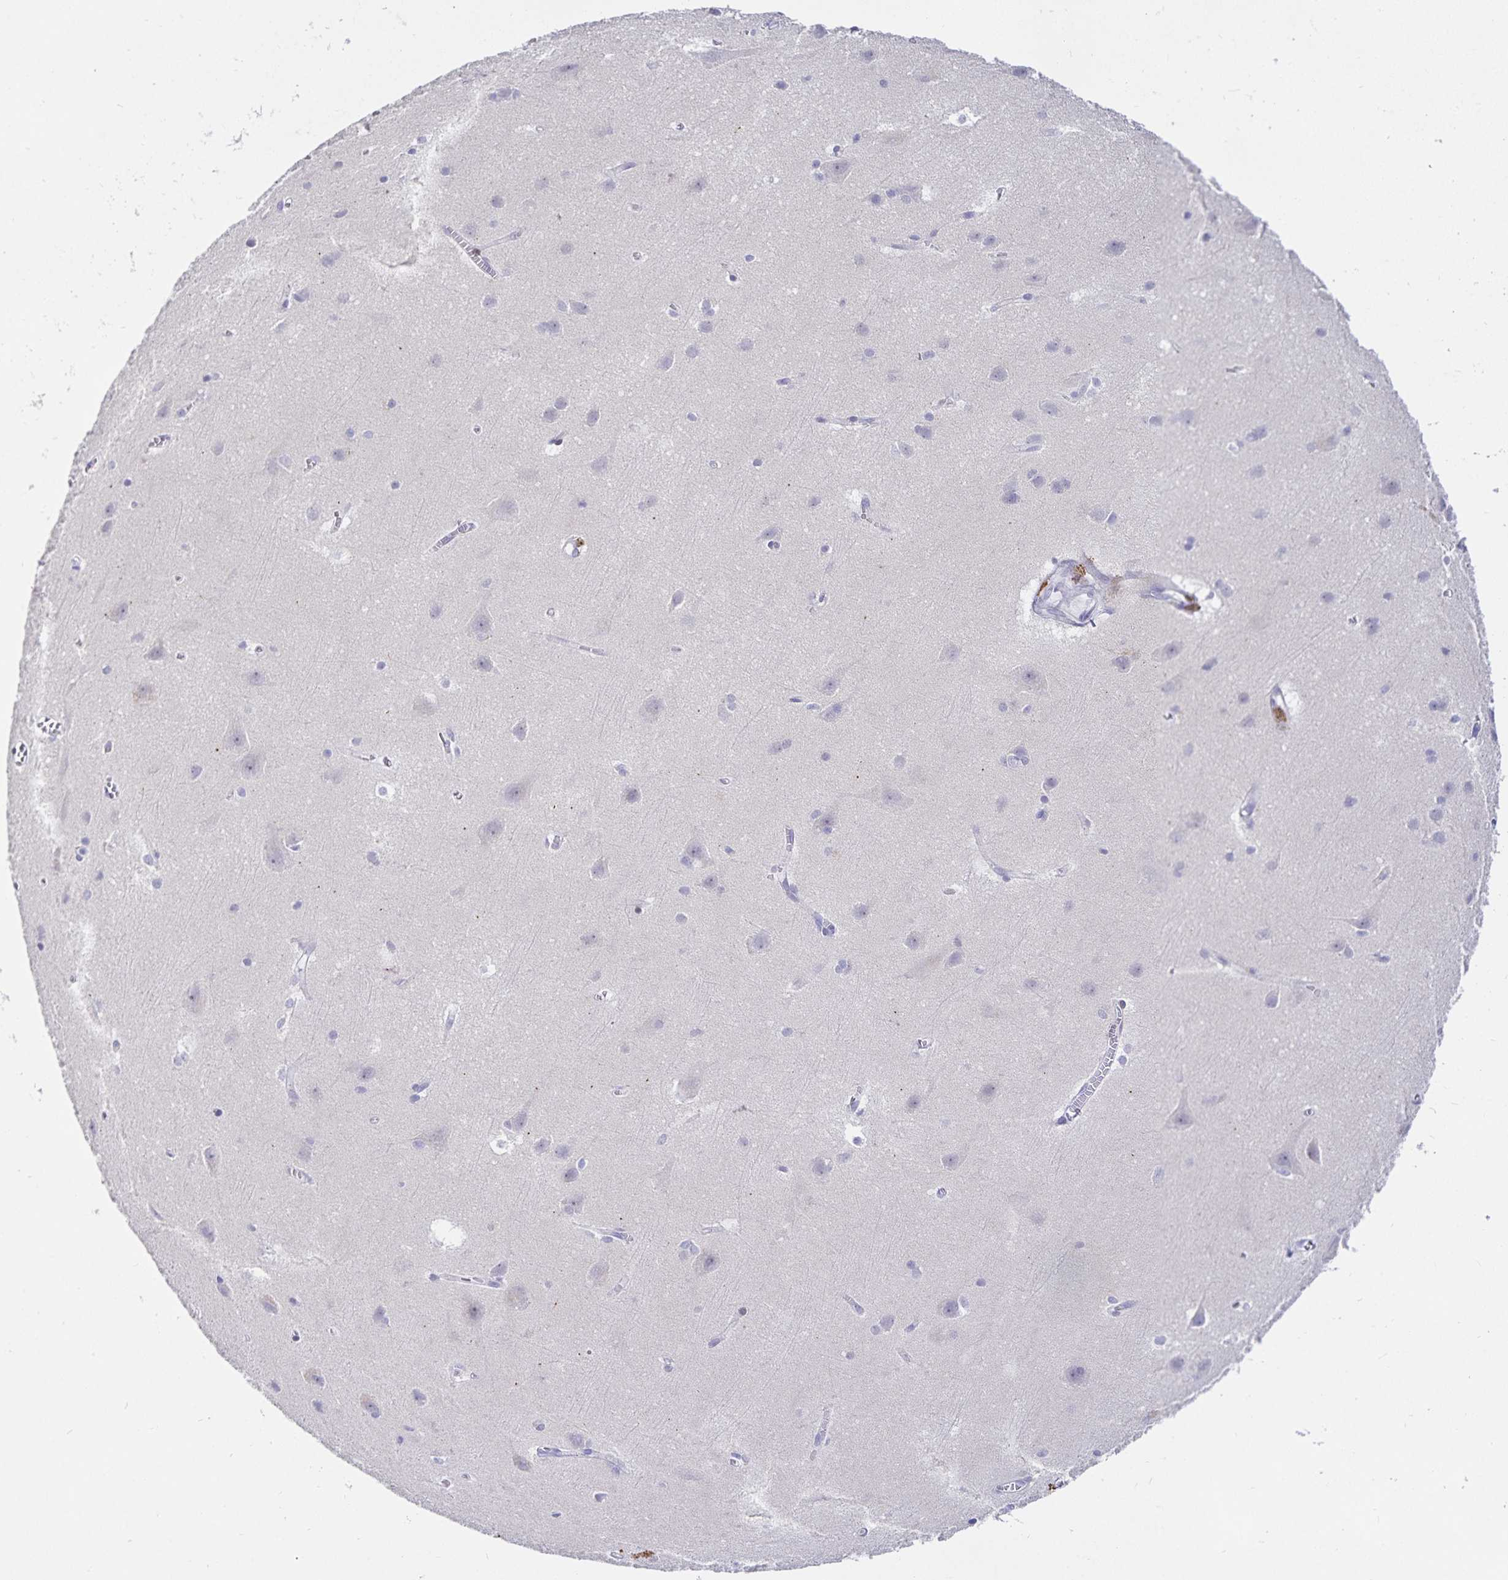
{"staining": {"intensity": "negative", "quantity": "none", "location": "none"}, "tissue": "cerebral cortex", "cell_type": "Endothelial cells", "image_type": "normal", "snomed": [{"axis": "morphology", "description": "Normal tissue, NOS"}, {"axis": "topography", "description": "Cerebral cortex"}], "caption": "Endothelial cells are negative for brown protein staining in normal cerebral cortex. (DAB (3,3'-diaminobenzidine) IHC with hematoxylin counter stain).", "gene": "KBTBD13", "patient": {"sex": "male", "age": 37}}